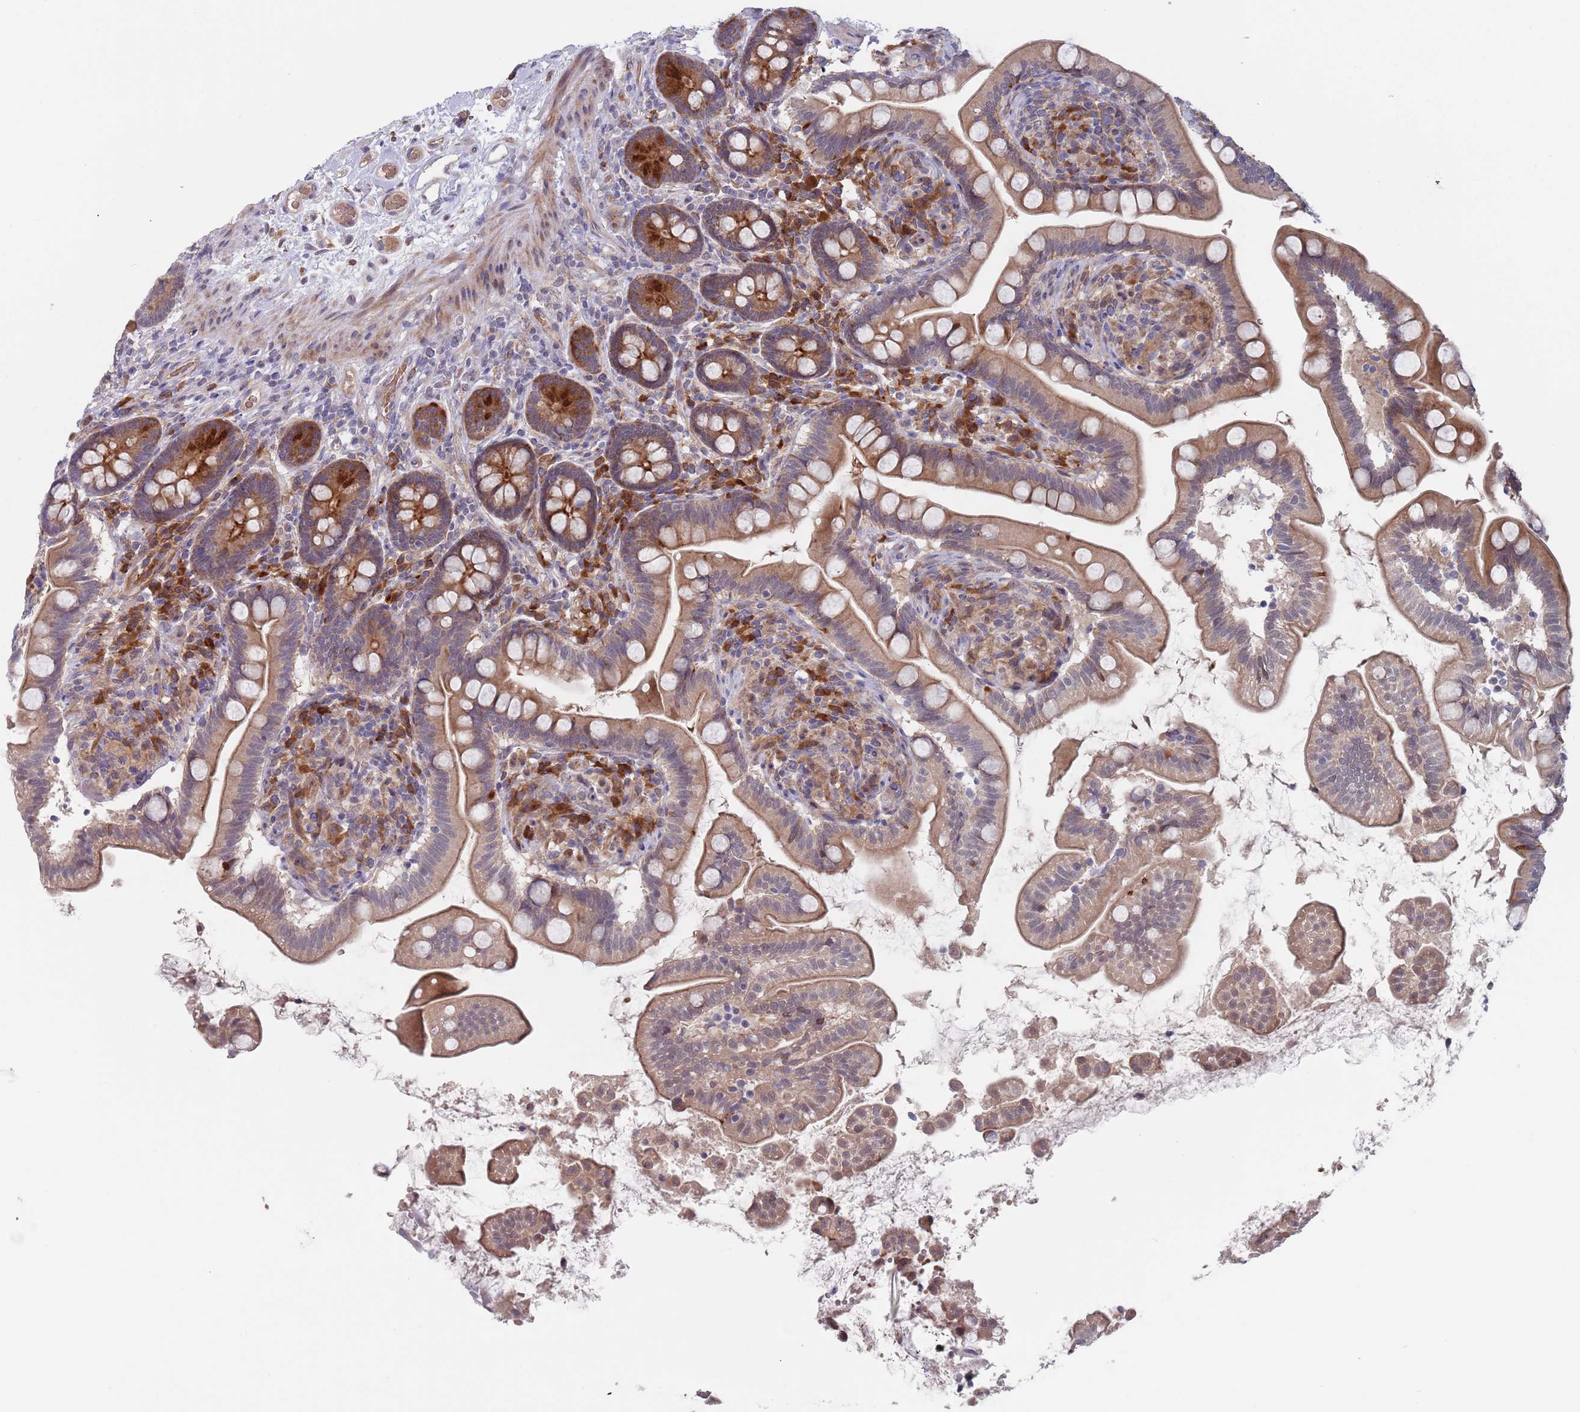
{"staining": {"intensity": "strong", "quantity": ">75%", "location": "cytoplasmic/membranous"}, "tissue": "small intestine", "cell_type": "Glandular cells", "image_type": "normal", "snomed": [{"axis": "morphology", "description": "Normal tissue, NOS"}, {"axis": "topography", "description": "Small intestine"}], "caption": "IHC image of benign small intestine stained for a protein (brown), which exhibits high levels of strong cytoplasmic/membranous staining in about >75% of glandular cells.", "gene": "ZNF140", "patient": {"sex": "female", "age": 64}}